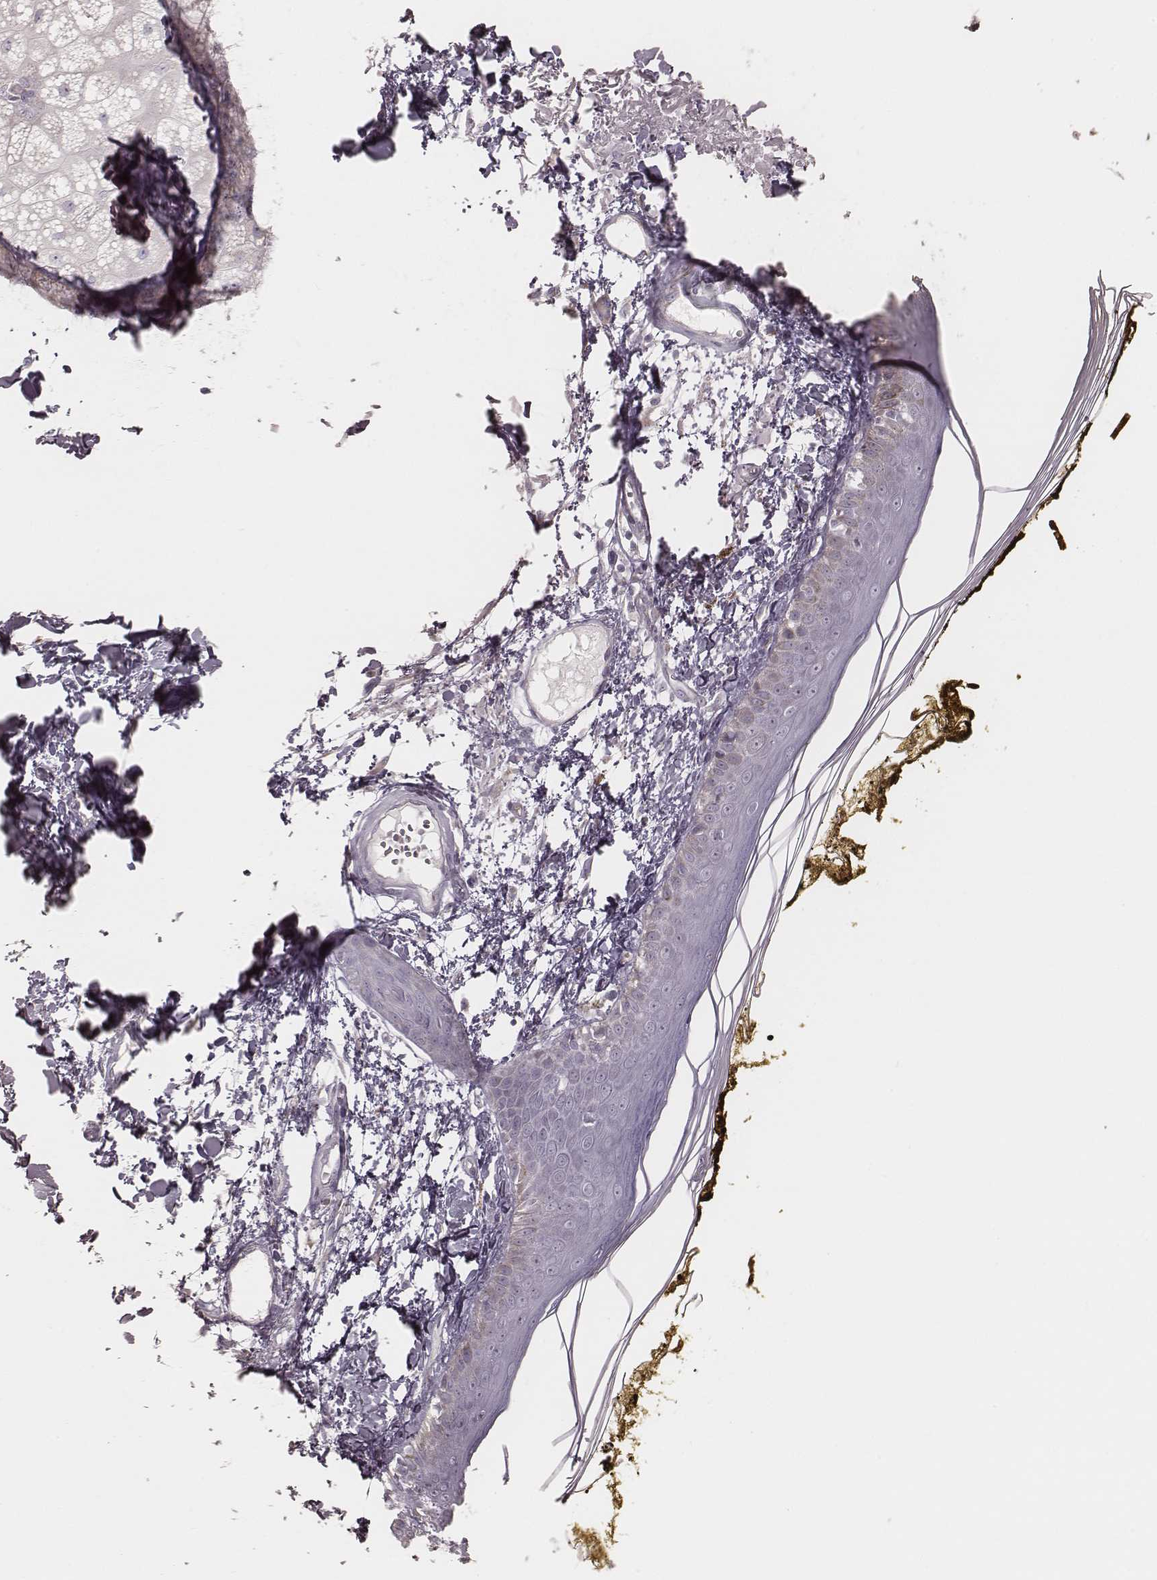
{"staining": {"intensity": "negative", "quantity": "none", "location": "none"}, "tissue": "skin", "cell_type": "Fibroblasts", "image_type": "normal", "snomed": [{"axis": "morphology", "description": "Normal tissue, NOS"}, {"axis": "topography", "description": "Skin"}], "caption": "A micrograph of skin stained for a protein displays no brown staining in fibroblasts.", "gene": "KIF5C", "patient": {"sex": "male", "age": 76}}